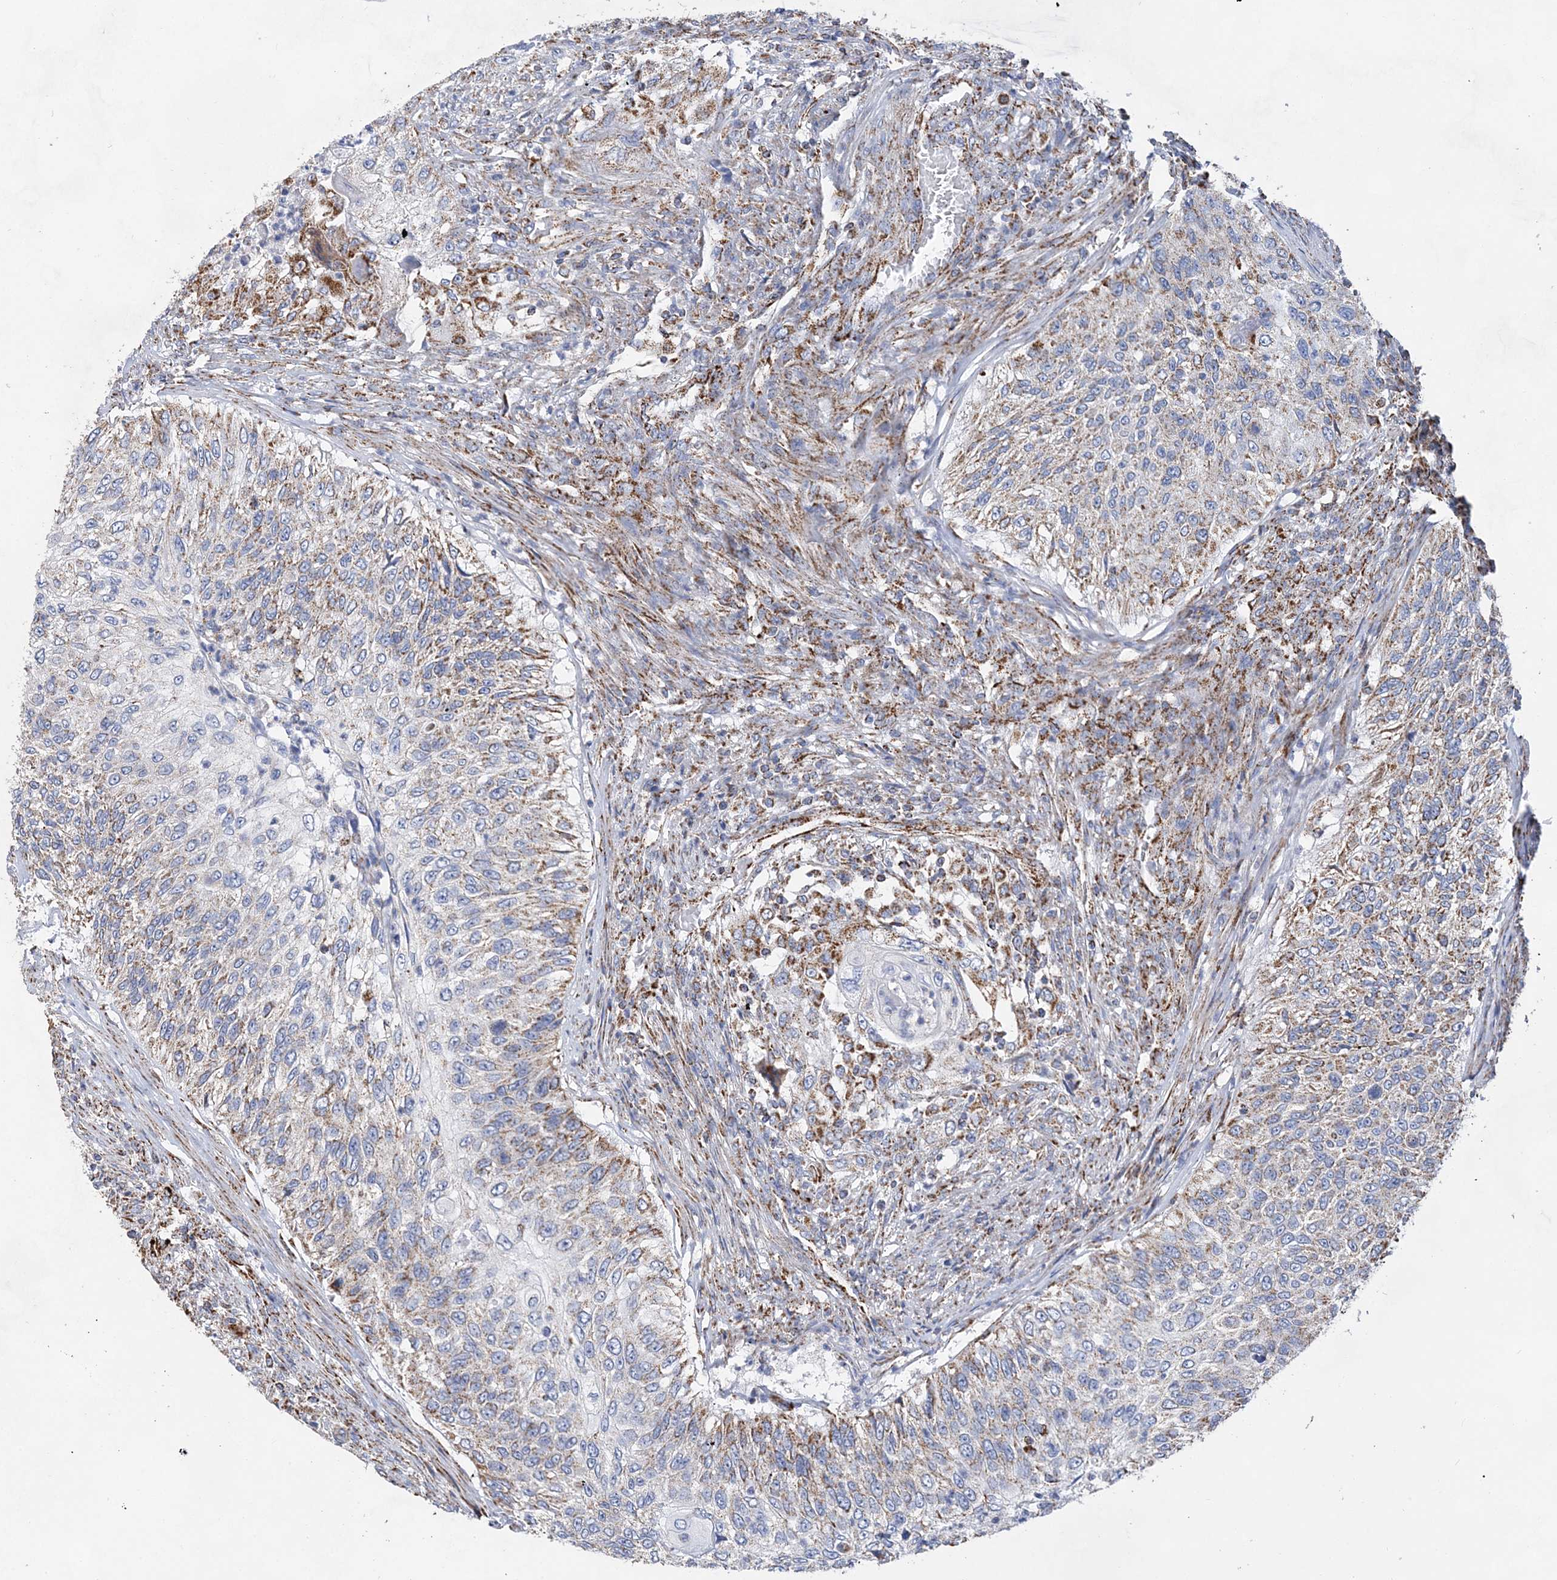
{"staining": {"intensity": "moderate", "quantity": "25%-75%", "location": "cytoplasmic/membranous"}, "tissue": "urothelial cancer", "cell_type": "Tumor cells", "image_type": "cancer", "snomed": [{"axis": "morphology", "description": "Urothelial carcinoma, High grade"}, {"axis": "topography", "description": "Urinary bladder"}], "caption": "The immunohistochemical stain shows moderate cytoplasmic/membranous positivity in tumor cells of high-grade urothelial carcinoma tissue.", "gene": "ACOT9", "patient": {"sex": "female", "age": 60}}